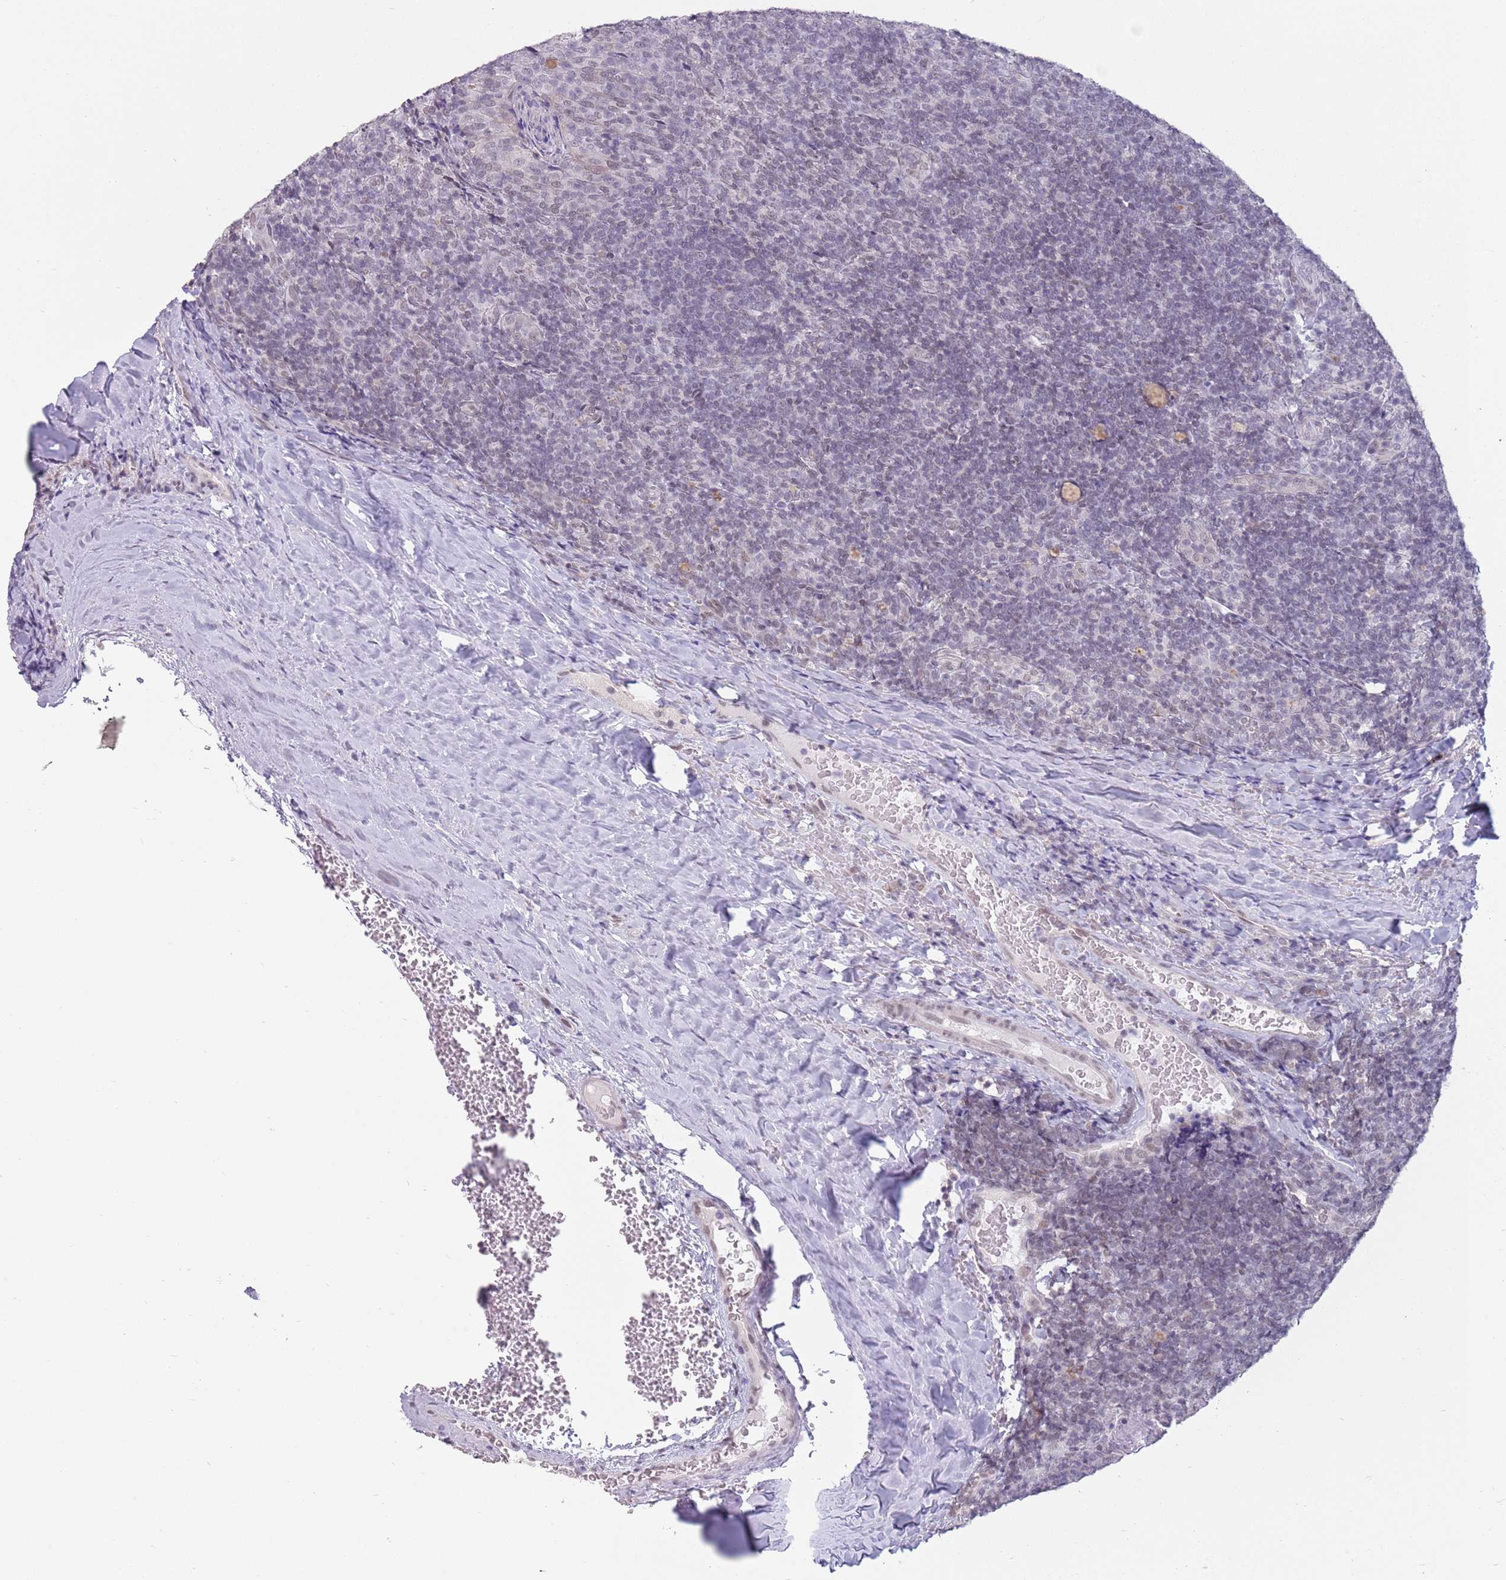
{"staining": {"intensity": "weak", "quantity": "25%-75%", "location": "nuclear"}, "tissue": "tonsil", "cell_type": "Germinal center cells", "image_type": "normal", "snomed": [{"axis": "morphology", "description": "Normal tissue, NOS"}, {"axis": "topography", "description": "Tonsil"}], "caption": "IHC (DAB) staining of benign human tonsil shows weak nuclear protein expression in approximately 25%-75% of germinal center cells.", "gene": "ZNF574", "patient": {"sex": "male", "age": 17}}